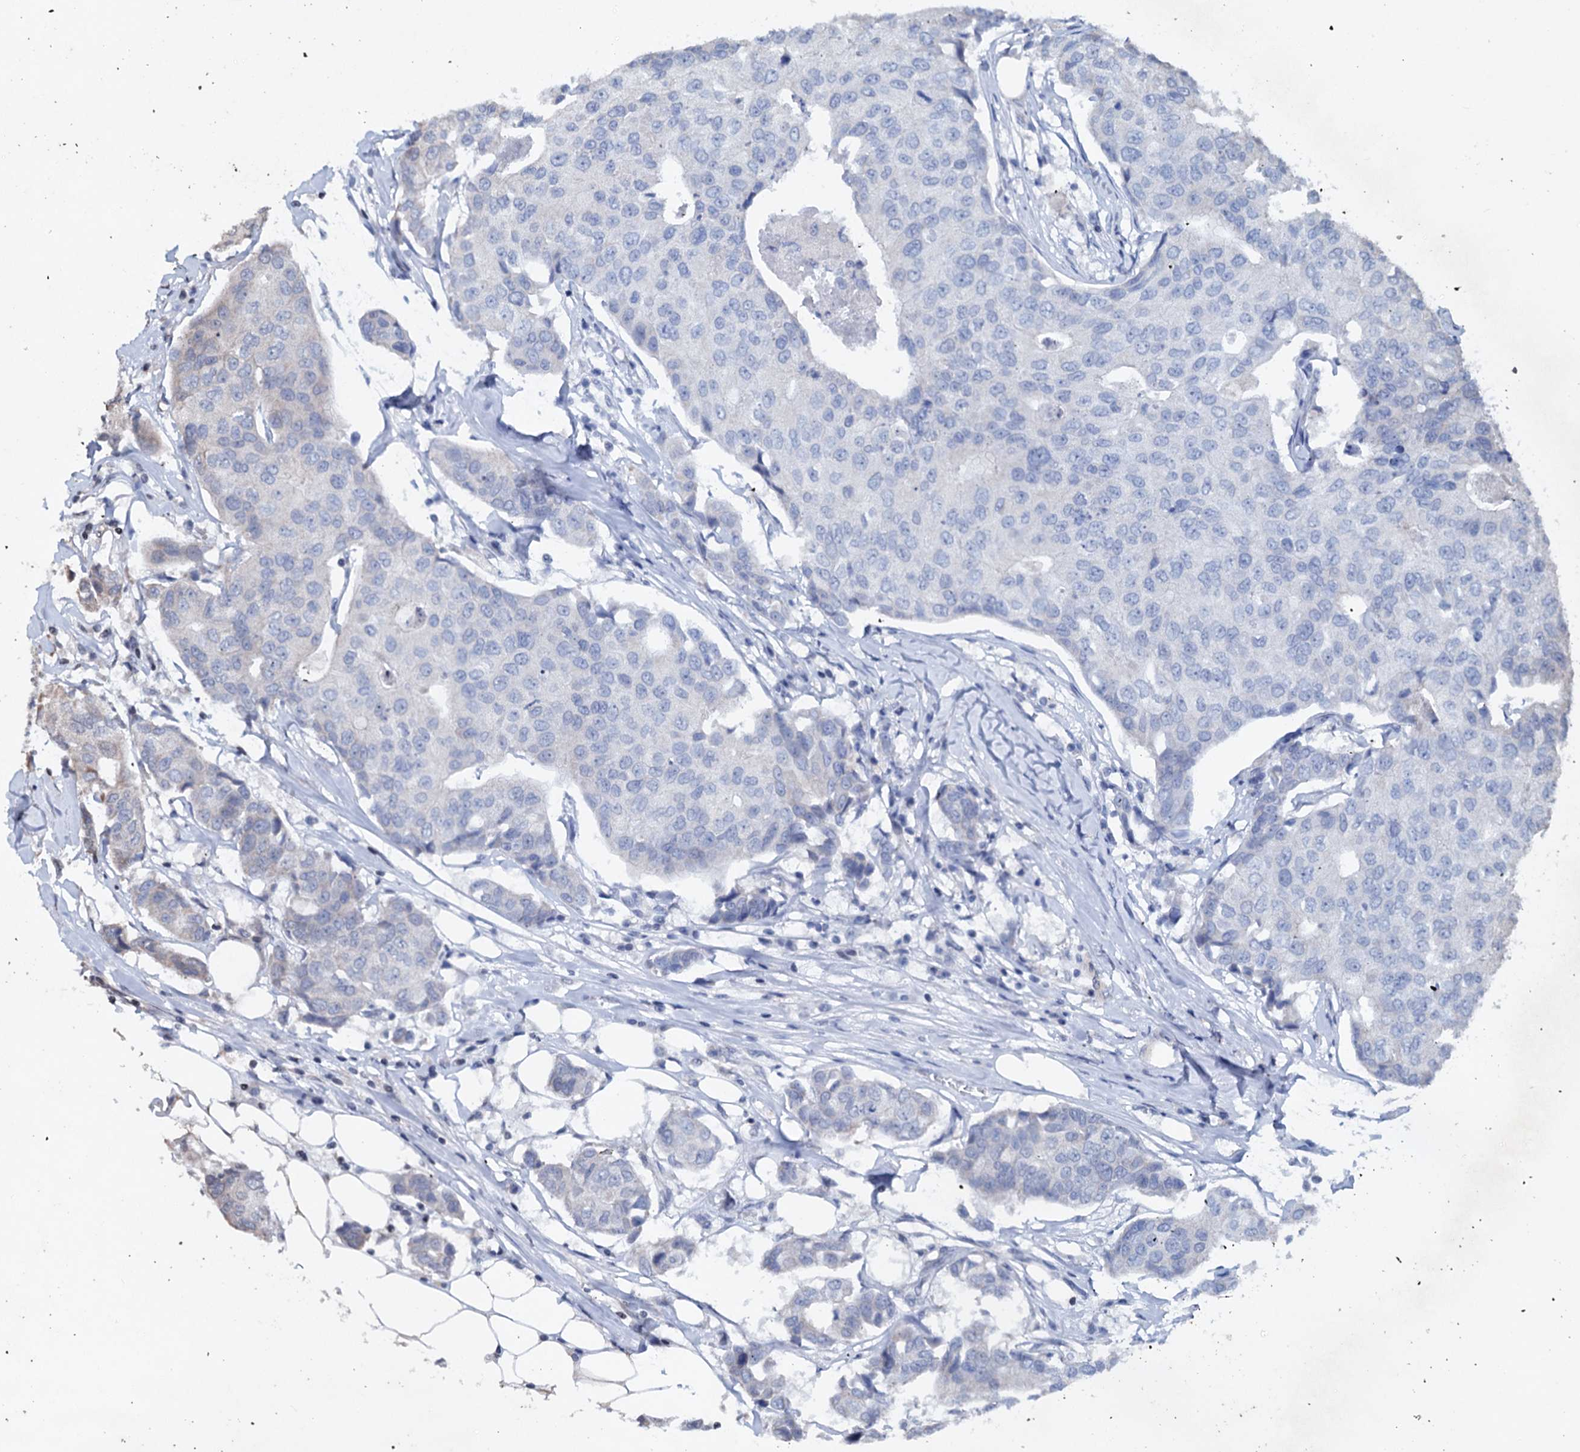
{"staining": {"intensity": "negative", "quantity": "none", "location": "none"}, "tissue": "breast cancer", "cell_type": "Tumor cells", "image_type": "cancer", "snomed": [{"axis": "morphology", "description": "Duct carcinoma"}, {"axis": "topography", "description": "Breast"}], "caption": "Protein analysis of invasive ductal carcinoma (breast) reveals no significant positivity in tumor cells.", "gene": "EYA4", "patient": {"sex": "female", "age": 80}}